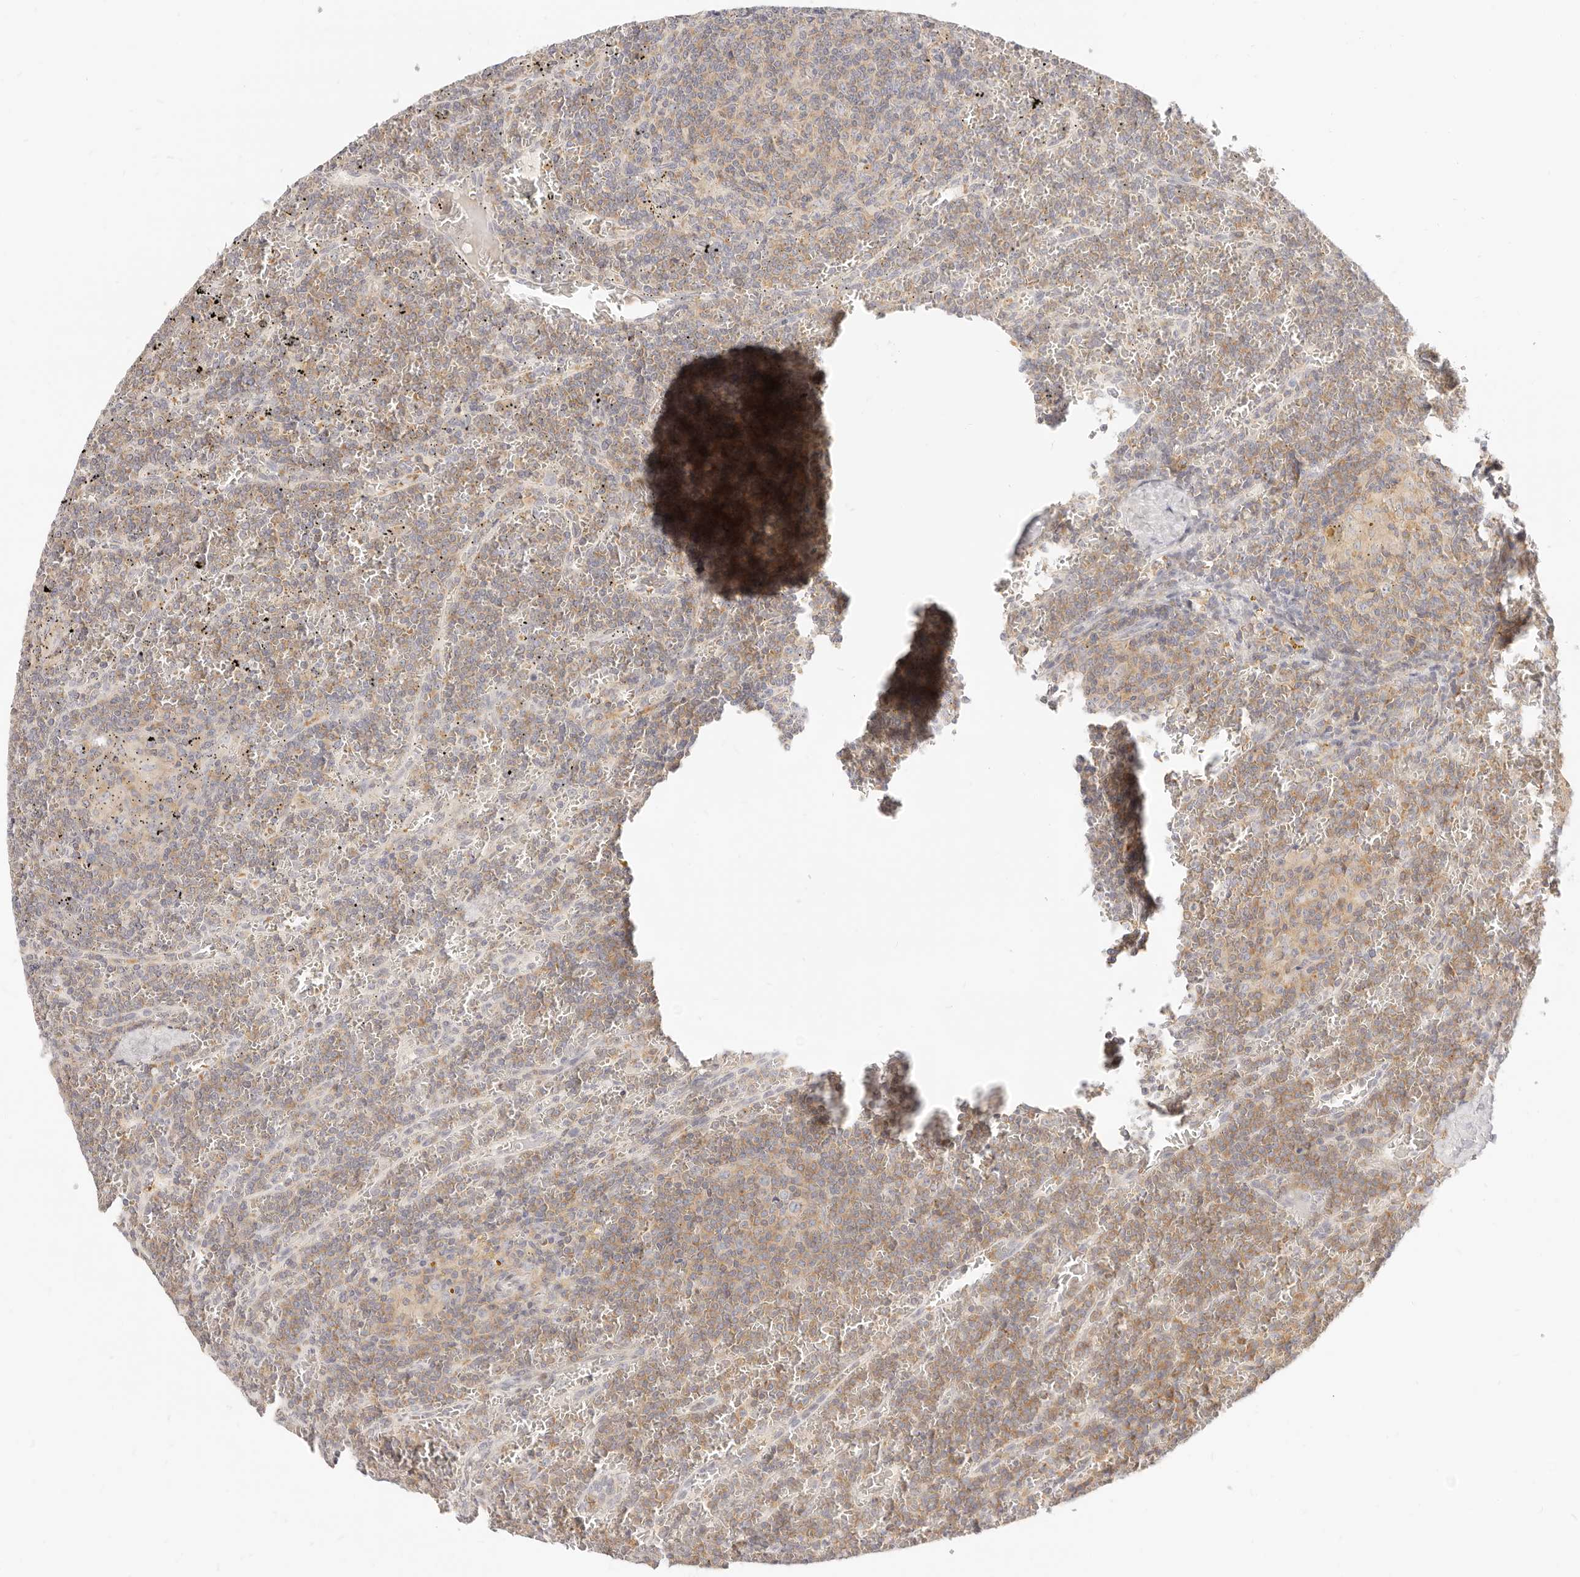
{"staining": {"intensity": "weak", "quantity": "25%-75%", "location": "cytoplasmic/membranous"}, "tissue": "lymphoma", "cell_type": "Tumor cells", "image_type": "cancer", "snomed": [{"axis": "morphology", "description": "Malignant lymphoma, non-Hodgkin's type, Low grade"}, {"axis": "topography", "description": "Spleen"}], "caption": "Immunohistochemistry (IHC) photomicrograph of neoplastic tissue: human malignant lymphoma, non-Hodgkin's type (low-grade) stained using immunohistochemistry (IHC) shows low levels of weak protein expression localized specifically in the cytoplasmic/membranous of tumor cells, appearing as a cytoplasmic/membranous brown color.", "gene": "LTB4R2", "patient": {"sex": "female", "age": 19}}